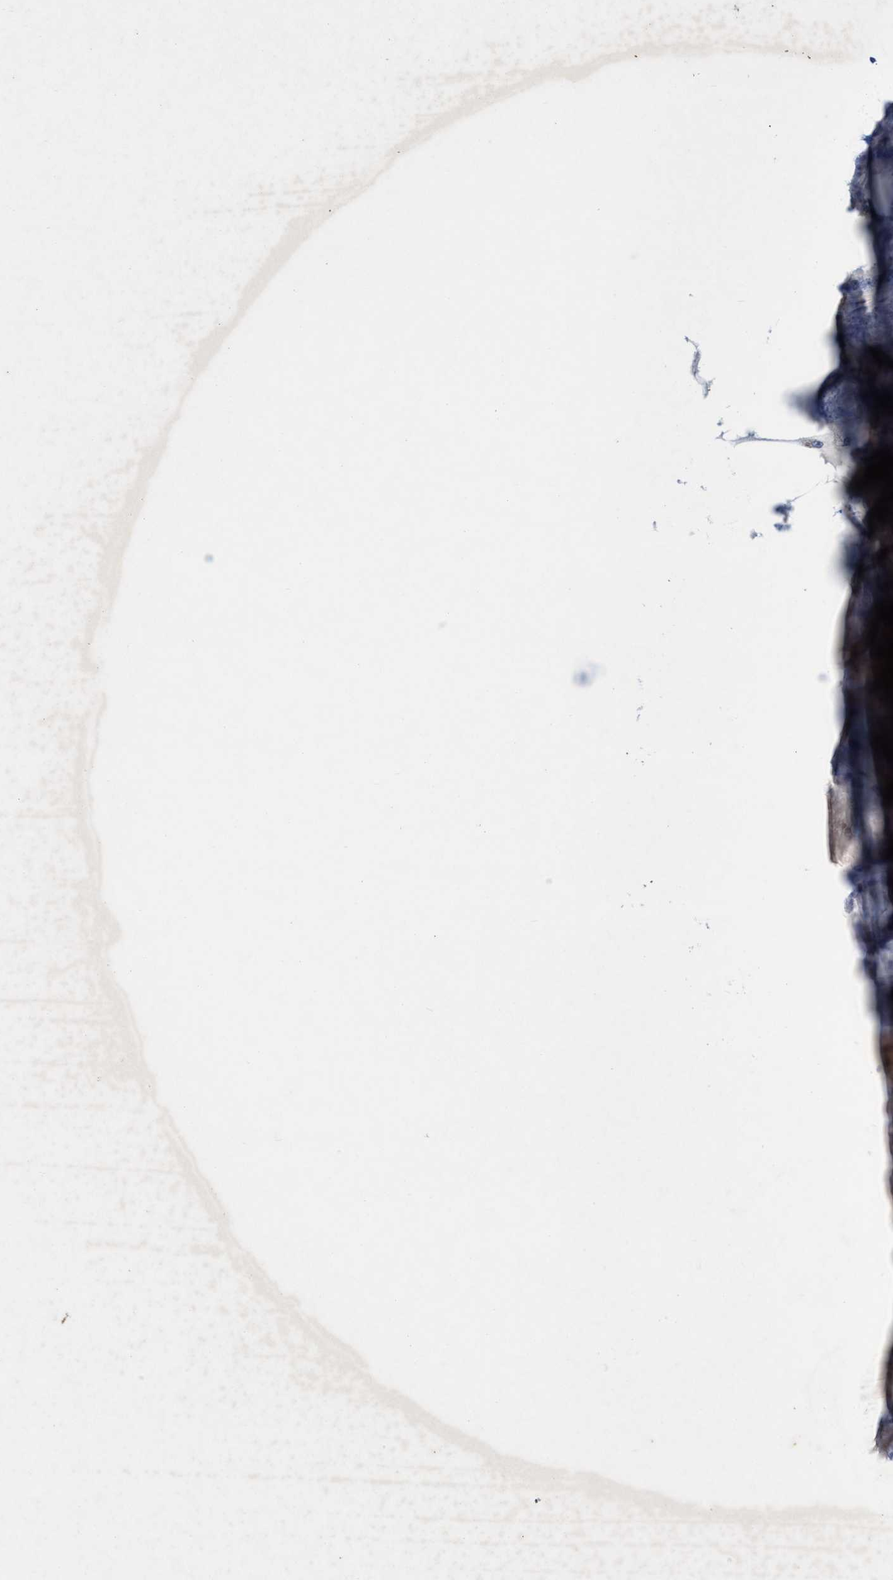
{"staining": {"intensity": "negative", "quantity": "none", "location": "none"}, "tissue": "prostate cancer", "cell_type": "Tumor cells", "image_type": "cancer", "snomed": [{"axis": "morphology", "description": "Adenocarcinoma, Low grade"}, {"axis": "topography", "description": "Prostate"}], "caption": "Prostate low-grade adenocarcinoma stained for a protein using immunohistochemistry shows no expression tumor cells.", "gene": "RNF208", "patient": {"sex": "male", "age": 51}}